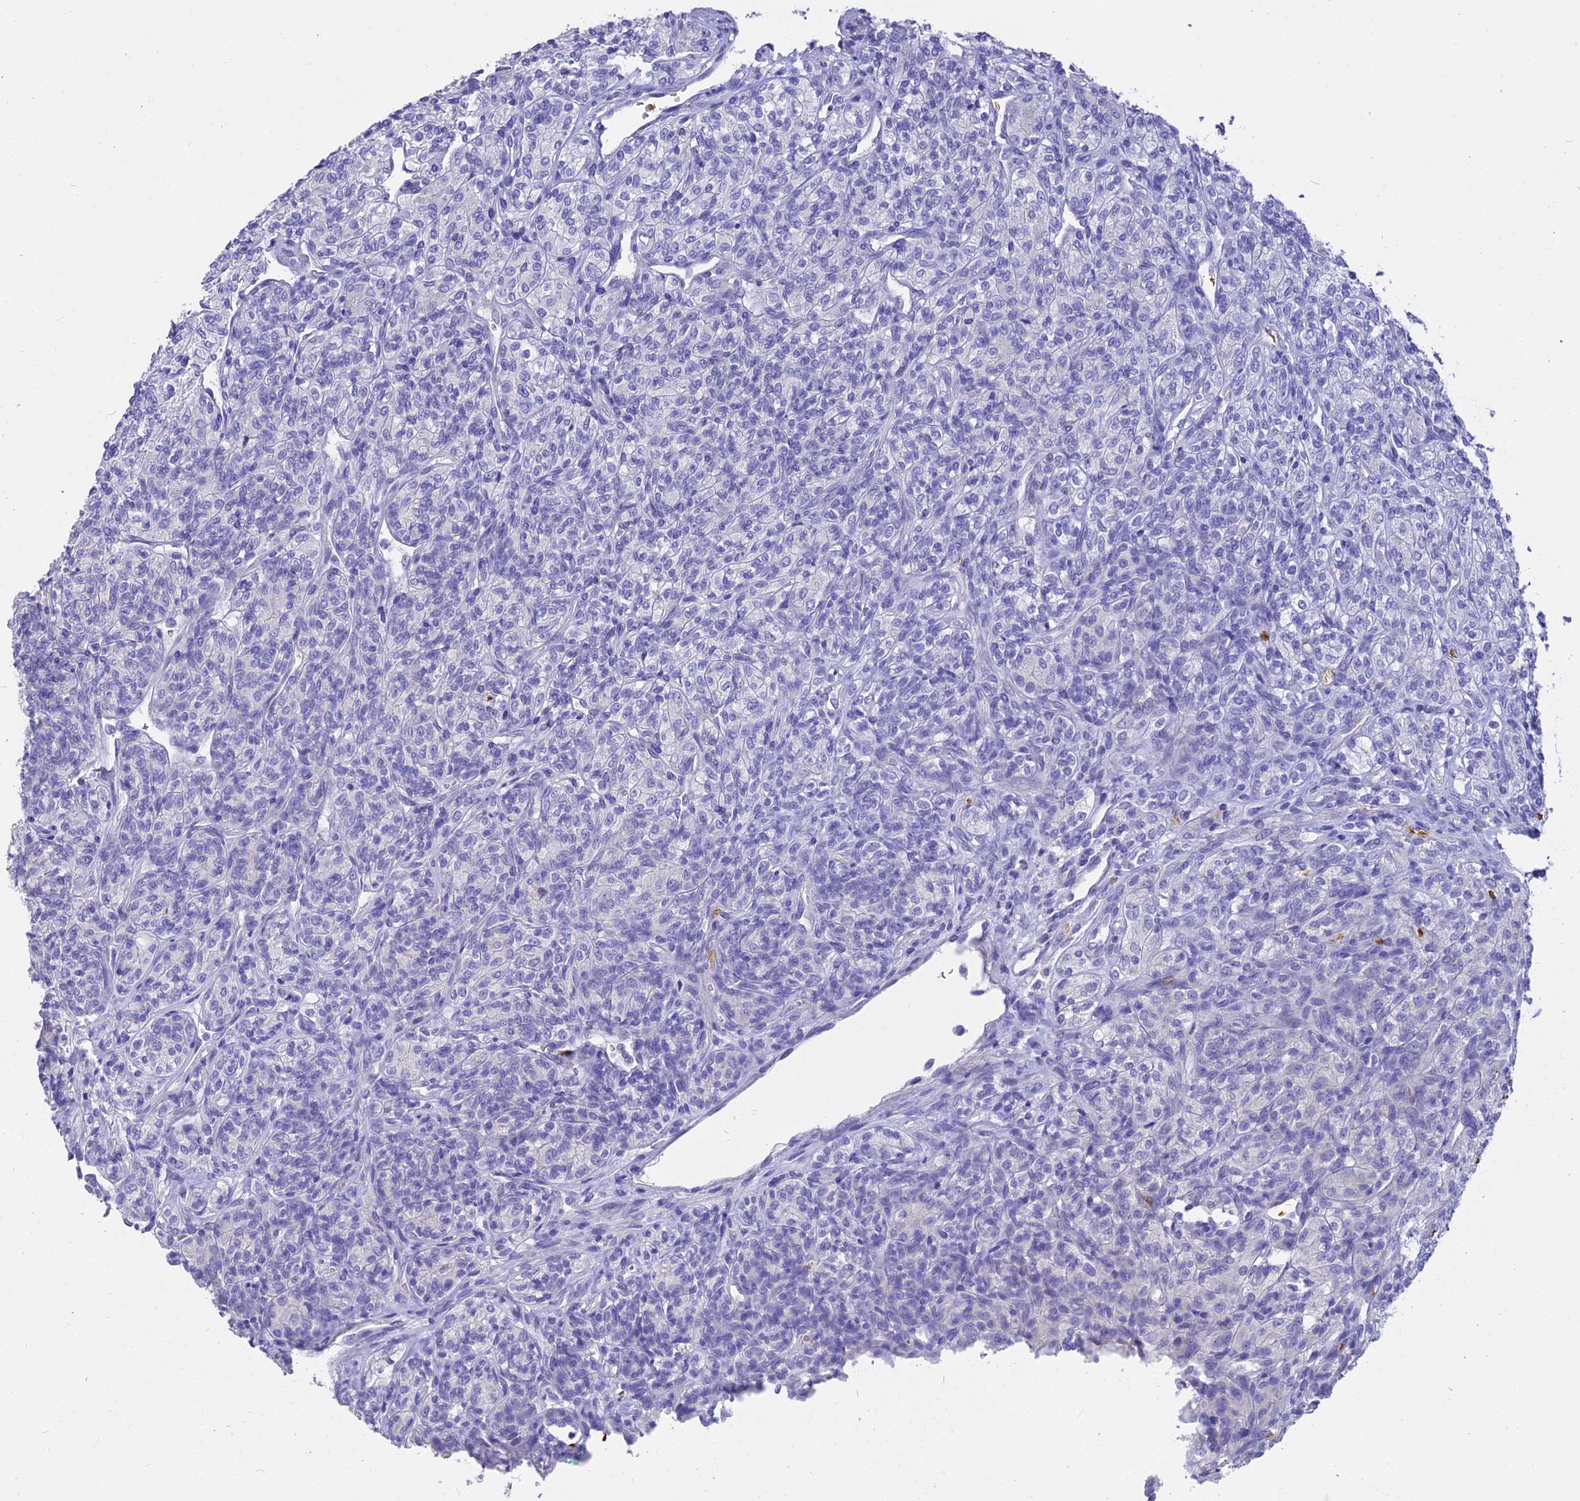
{"staining": {"intensity": "negative", "quantity": "none", "location": "none"}, "tissue": "renal cancer", "cell_type": "Tumor cells", "image_type": "cancer", "snomed": [{"axis": "morphology", "description": "Adenocarcinoma, NOS"}, {"axis": "topography", "description": "Kidney"}], "caption": "Tumor cells show no significant protein expression in renal adenocarcinoma.", "gene": "TNNC2", "patient": {"sex": "male", "age": 77}}